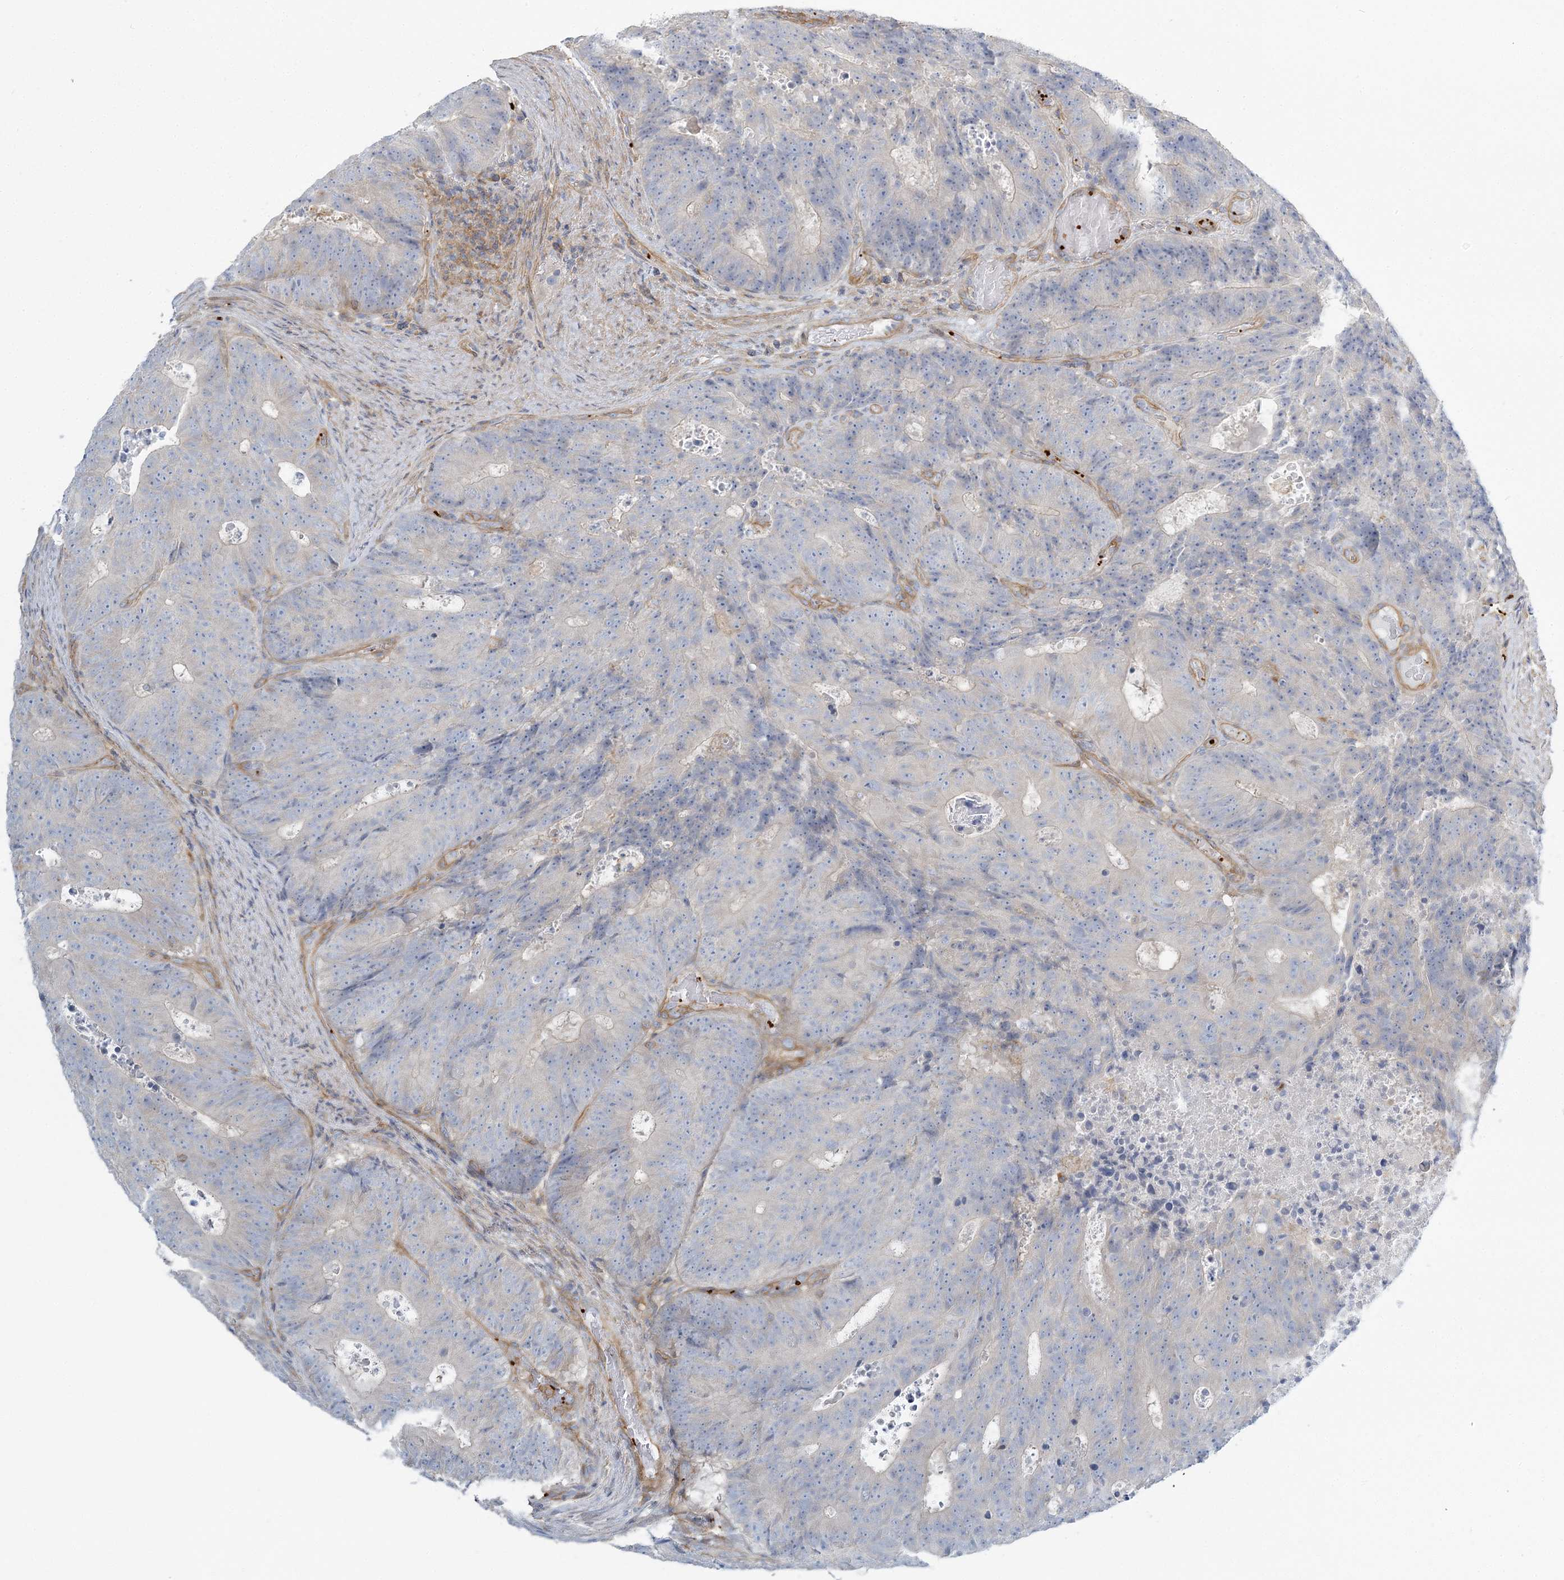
{"staining": {"intensity": "negative", "quantity": "none", "location": "none"}, "tissue": "colorectal cancer", "cell_type": "Tumor cells", "image_type": "cancer", "snomed": [{"axis": "morphology", "description": "Adenocarcinoma, NOS"}, {"axis": "topography", "description": "Colon"}], "caption": "Colorectal cancer (adenocarcinoma) stained for a protein using IHC demonstrates no expression tumor cells.", "gene": "CUEDC2", "patient": {"sex": "male", "age": 87}}